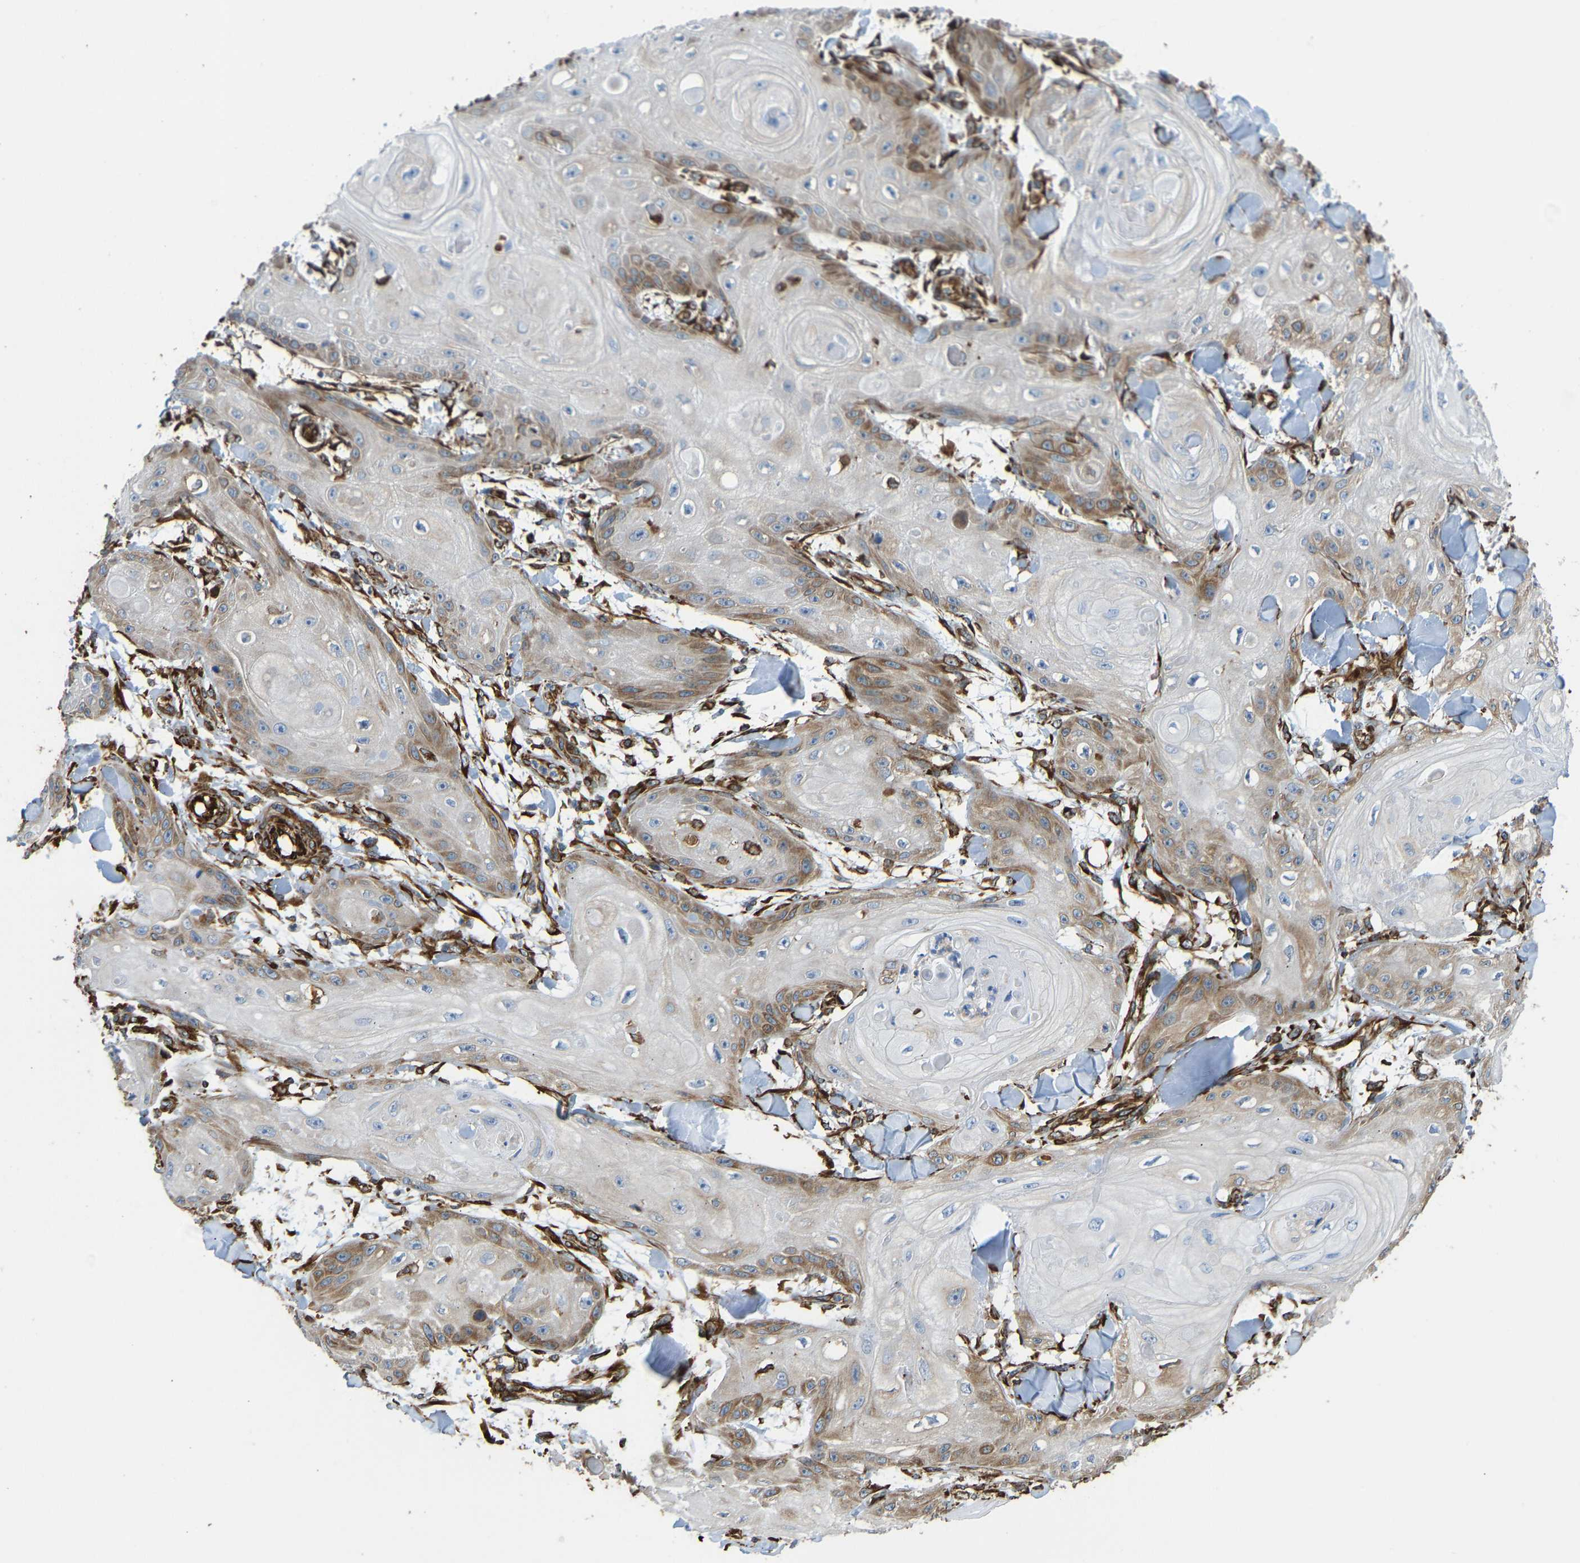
{"staining": {"intensity": "moderate", "quantity": ">75%", "location": "cytoplasmic/membranous"}, "tissue": "skin cancer", "cell_type": "Tumor cells", "image_type": "cancer", "snomed": [{"axis": "morphology", "description": "Squamous cell carcinoma, NOS"}, {"axis": "topography", "description": "Skin"}], "caption": "A brown stain shows moderate cytoplasmic/membranous positivity of a protein in squamous cell carcinoma (skin) tumor cells.", "gene": "BEX3", "patient": {"sex": "male", "age": 74}}